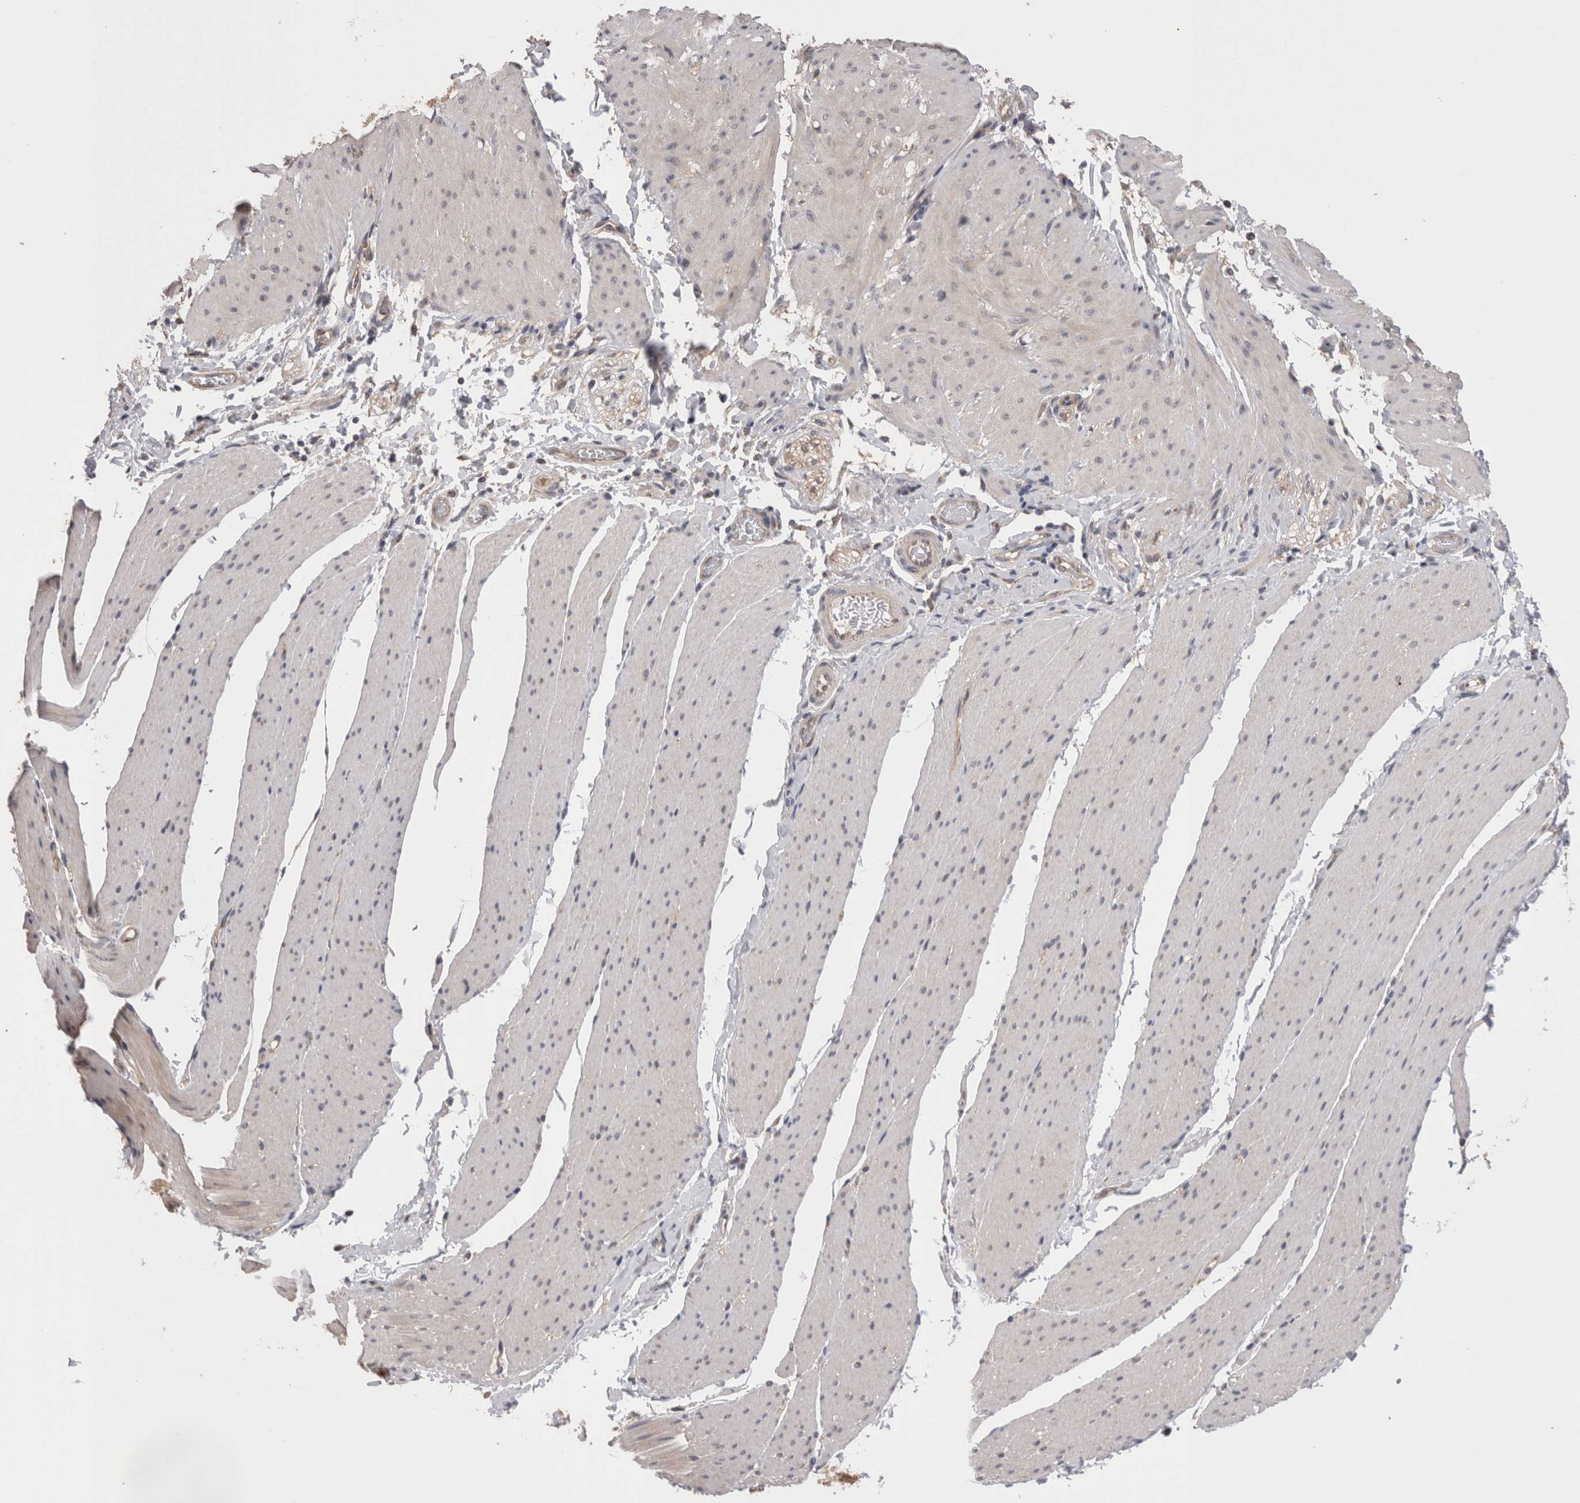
{"staining": {"intensity": "negative", "quantity": "none", "location": "none"}, "tissue": "smooth muscle", "cell_type": "Smooth muscle cells", "image_type": "normal", "snomed": [{"axis": "morphology", "description": "Normal tissue, NOS"}, {"axis": "topography", "description": "Smooth muscle"}, {"axis": "topography", "description": "Small intestine"}], "caption": "Immunohistochemistry (IHC) of unremarkable human smooth muscle shows no staining in smooth muscle cells.", "gene": "DCTN6", "patient": {"sex": "female", "age": 84}}